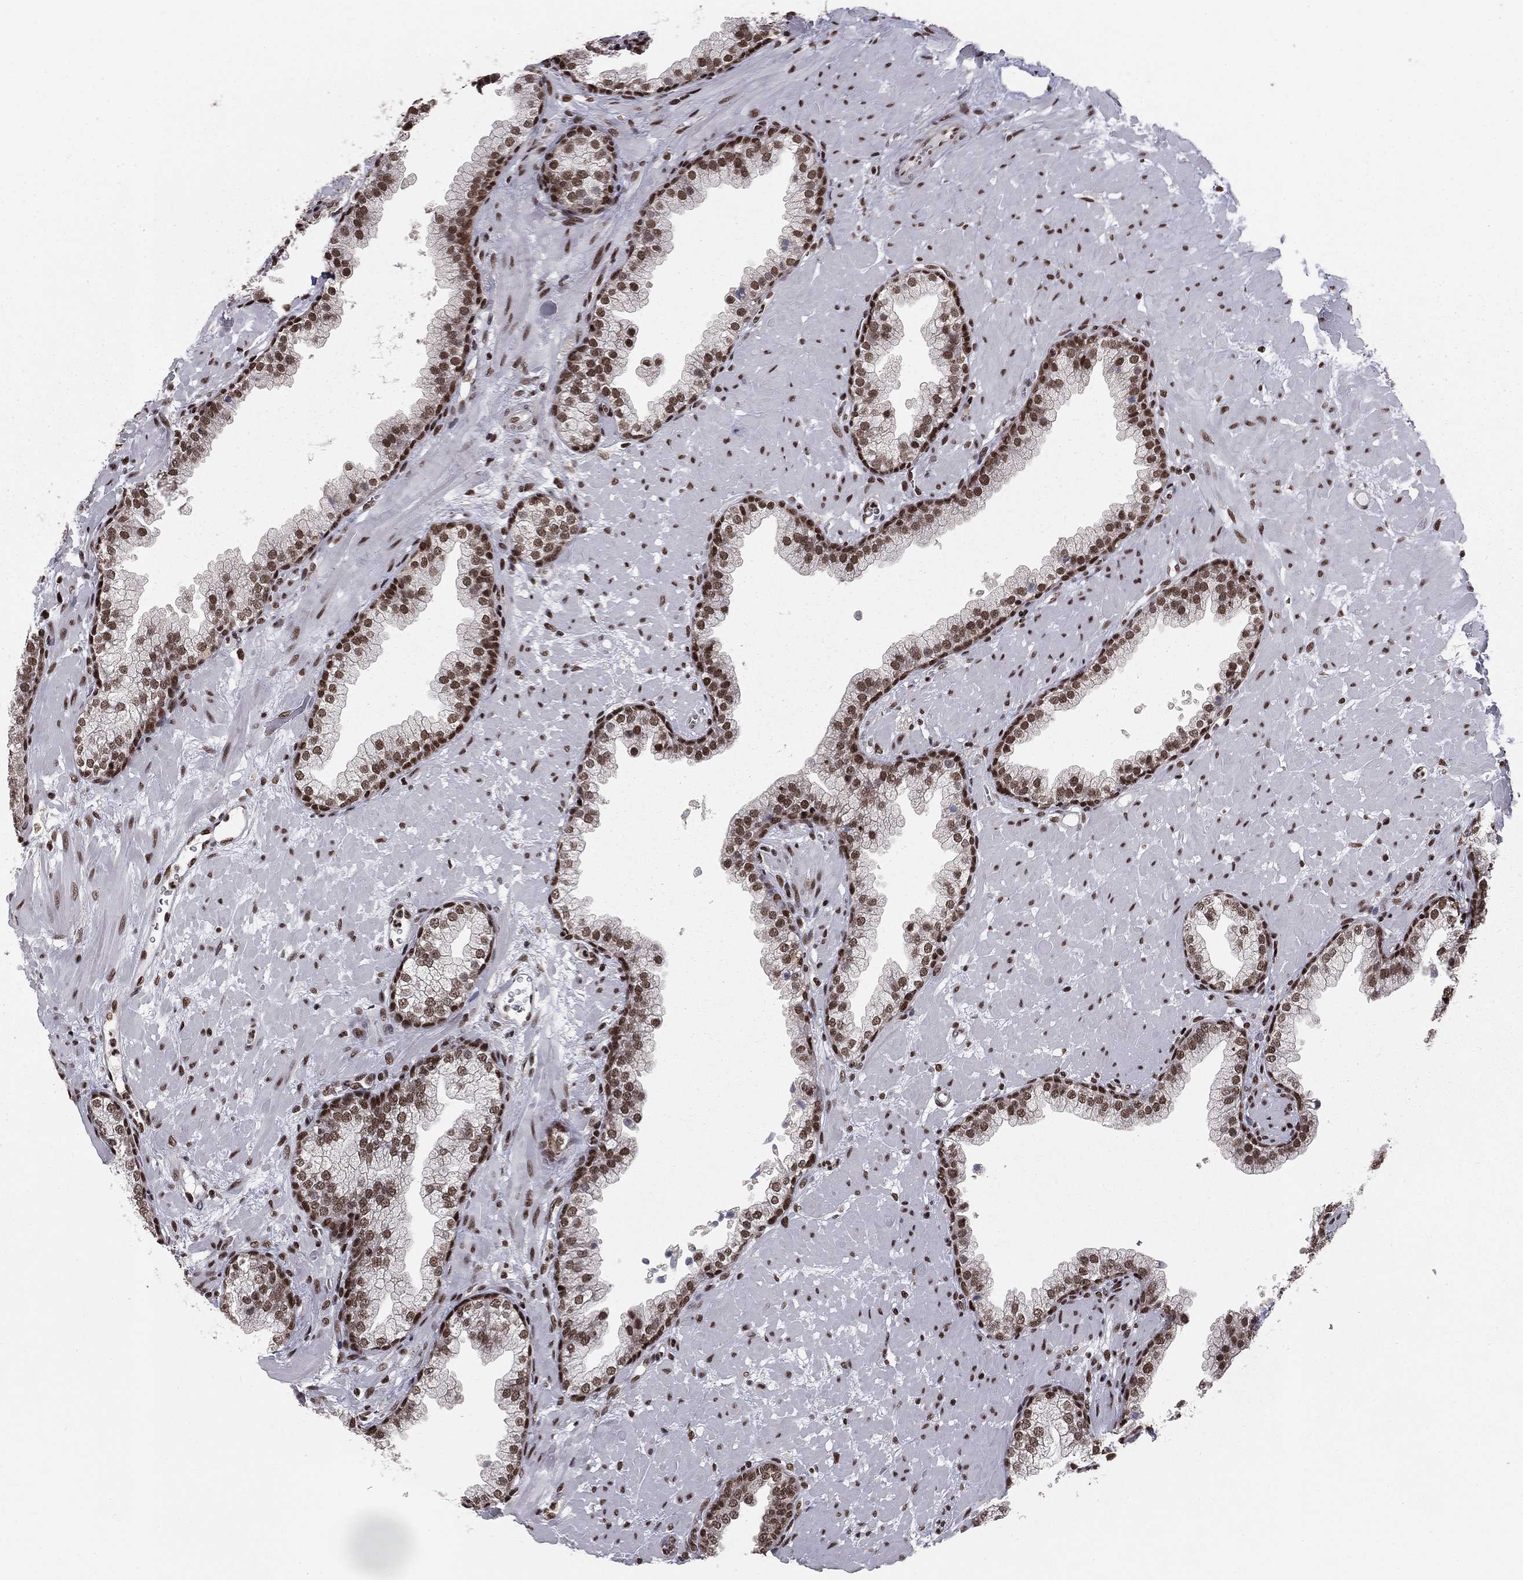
{"staining": {"intensity": "strong", "quantity": ">75%", "location": "nuclear"}, "tissue": "prostate", "cell_type": "Glandular cells", "image_type": "normal", "snomed": [{"axis": "morphology", "description": "Normal tissue, NOS"}, {"axis": "topography", "description": "Prostate"}], "caption": "High-magnification brightfield microscopy of normal prostate stained with DAB (brown) and counterstained with hematoxylin (blue). glandular cells exhibit strong nuclear staining is identified in about>75% of cells. (IHC, brightfield microscopy, high magnification).", "gene": "NFYB", "patient": {"sex": "male", "age": 63}}